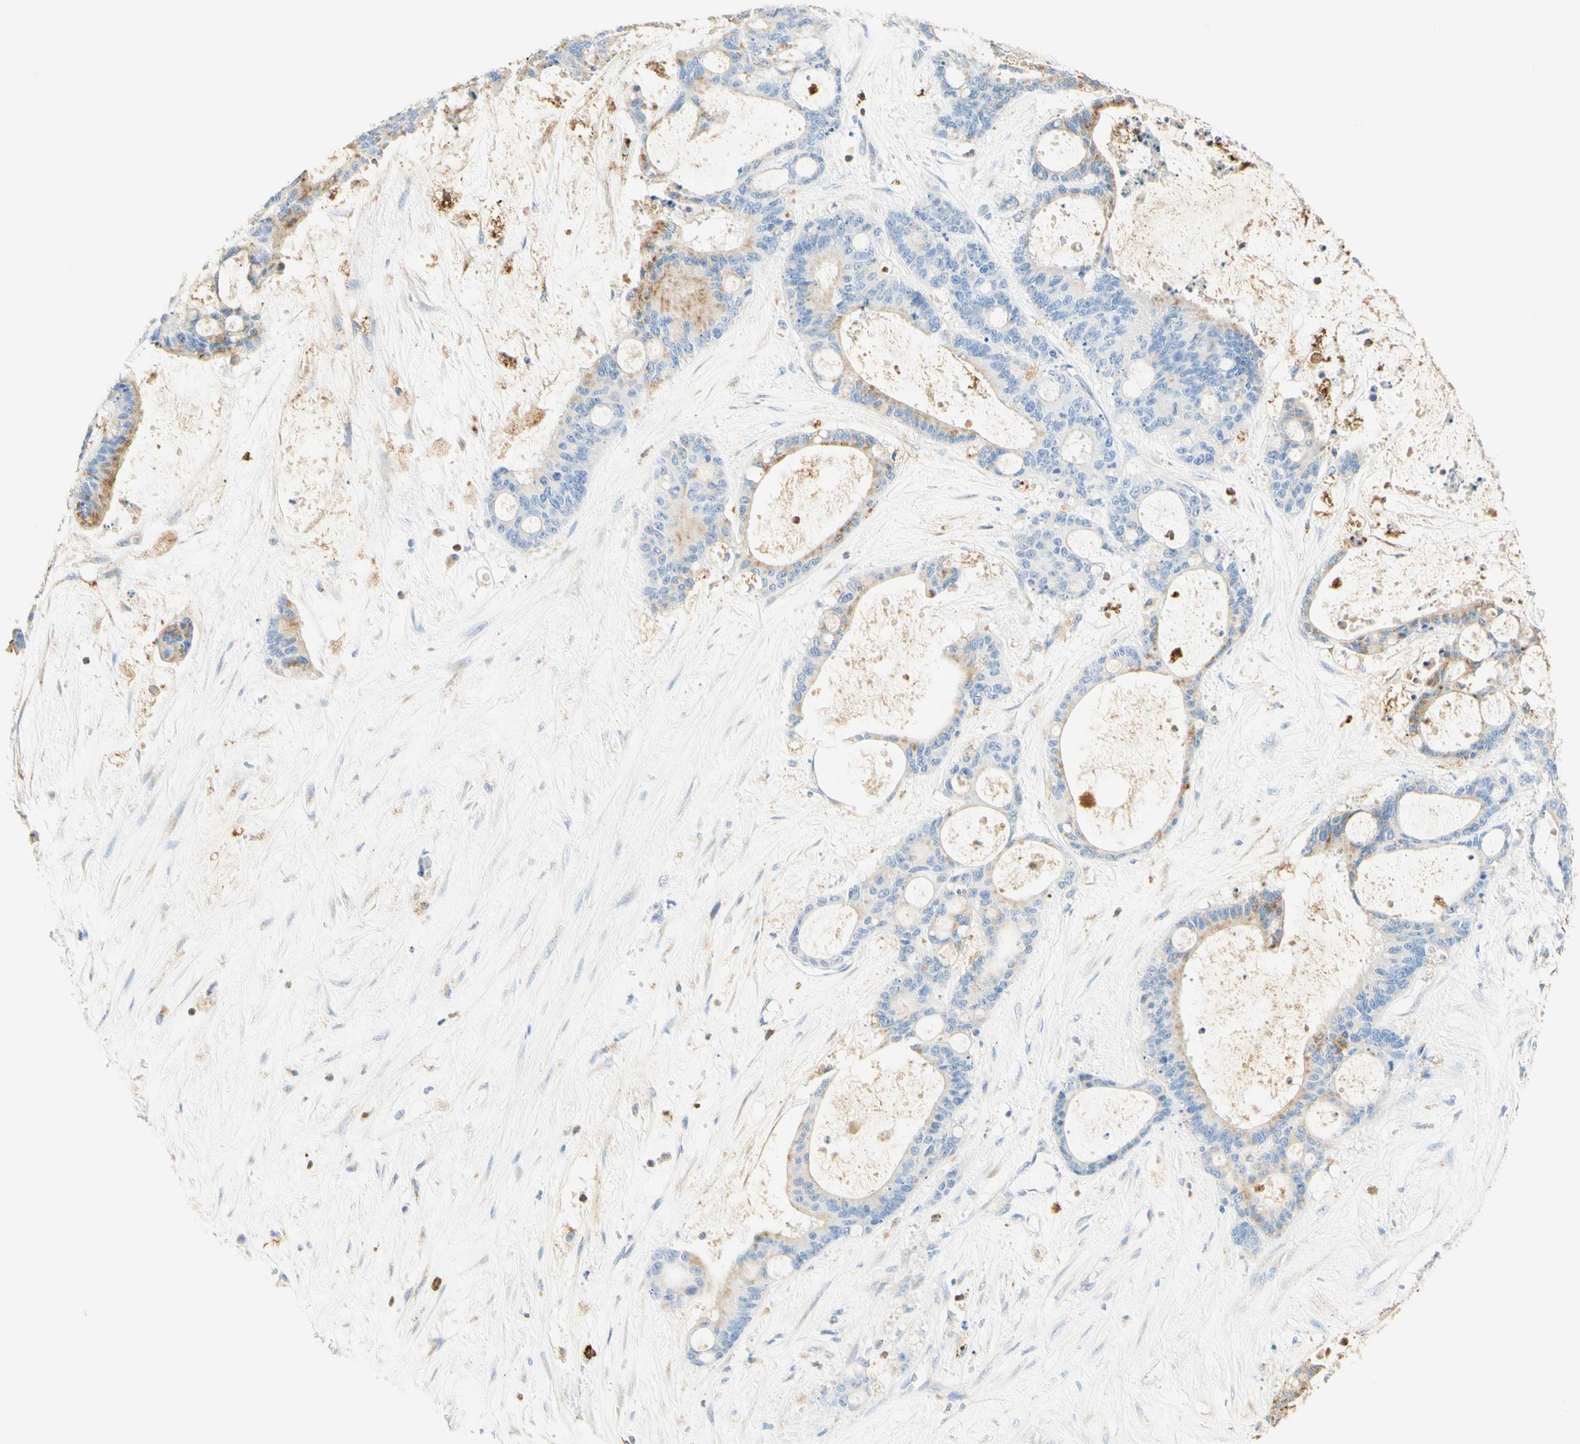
{"staining": {"intensity": "weak", "quantity": "<25%", "location": "cytoplasmic/membranous"}, "tissue": "liver cancer", "cell_type": "Tumor cells", "image_type": "cancer", "snomed": [{"axis": "morphology", "description": "Cholangiocarcinoma"}, {"axis": "topography", "description": "Liver"}], "caption": "The immunohistochemistry histopathology image has no significant positivity in tumor cells of liver cancer tissue. Nuclei are stained in blue.", "gene": "CD63", "patient": {"sex": "female", "age": 73}}